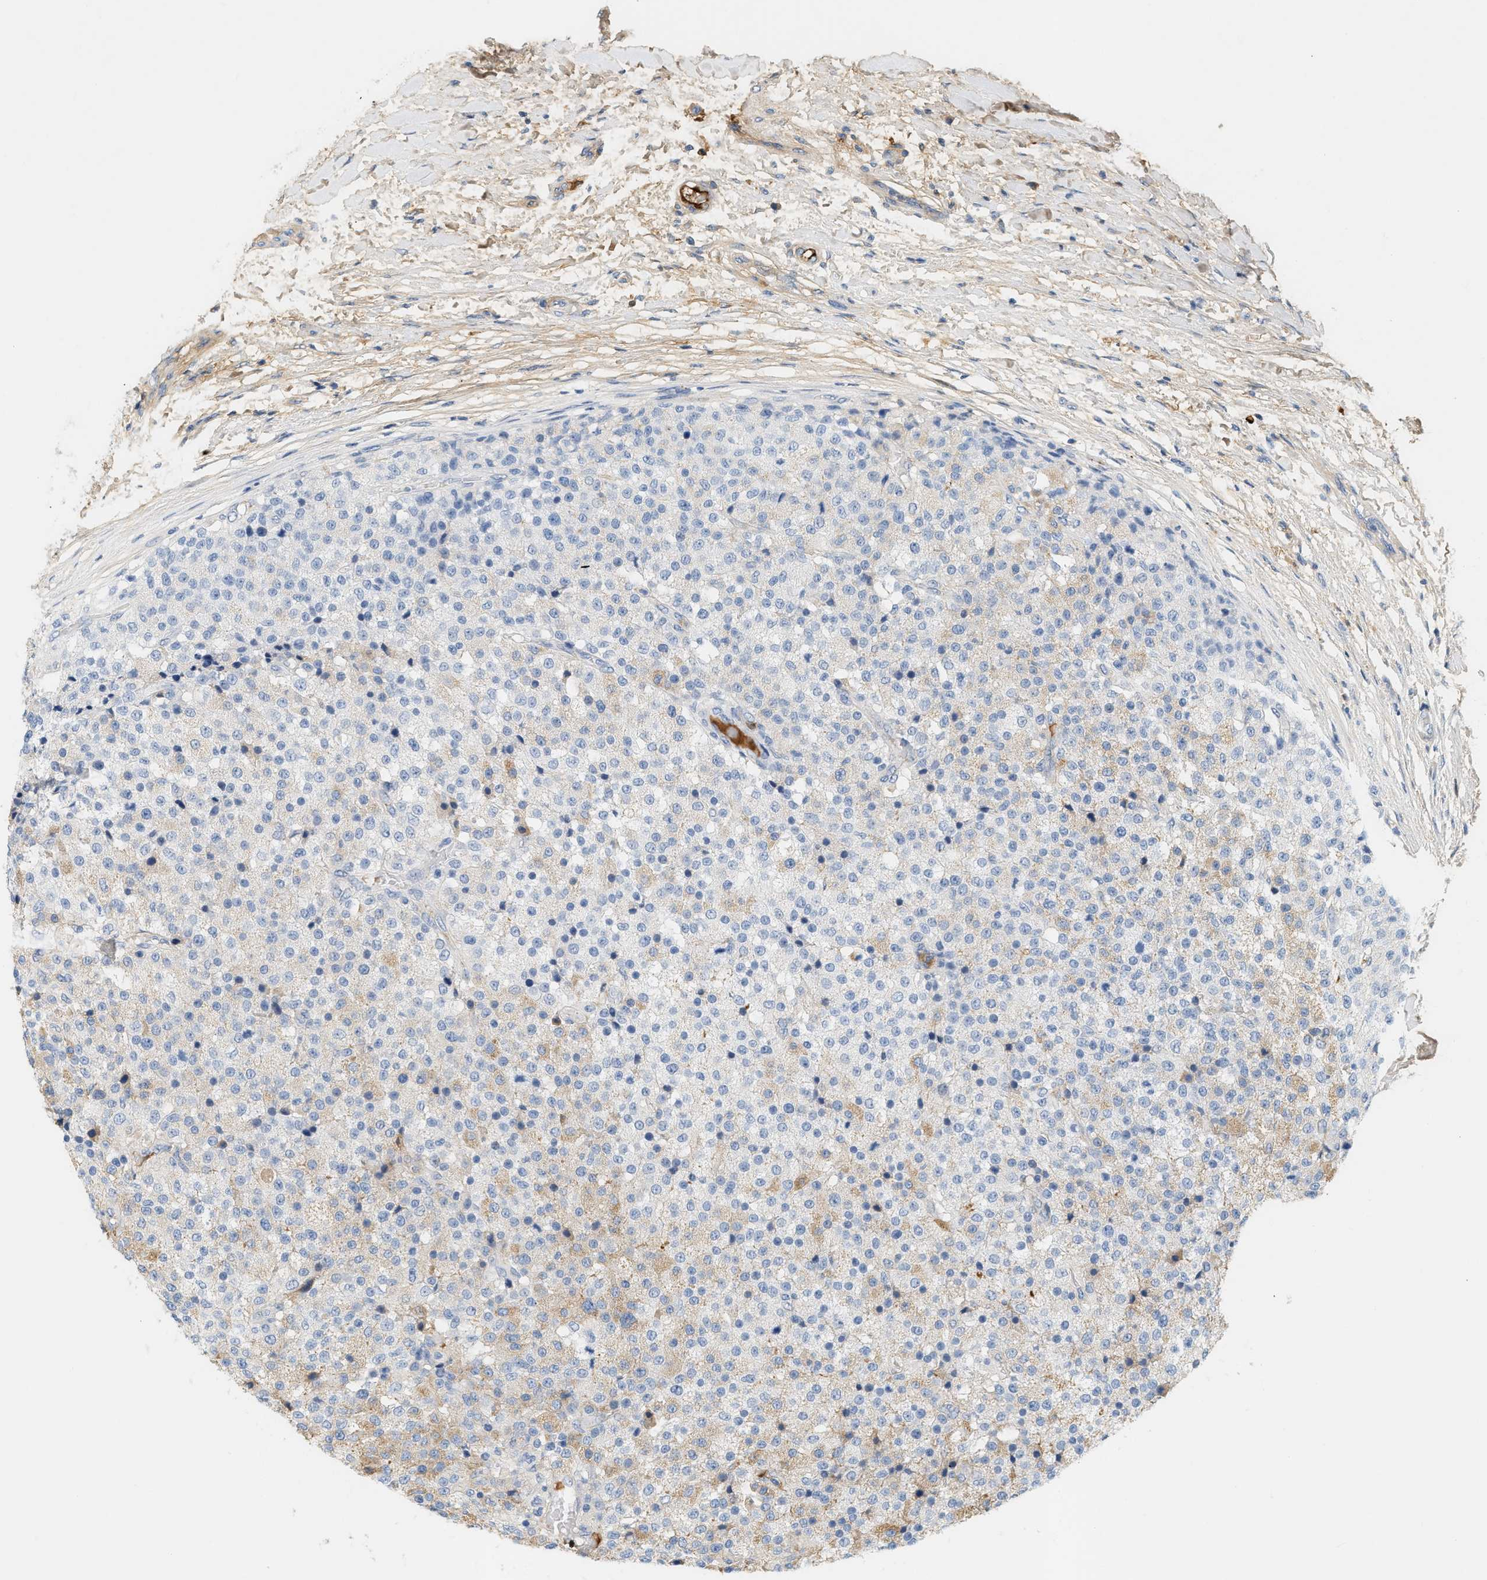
{"staining": {"intensity": "negative", "quantity": "none", "location": "none"}, "tissue": "testis cancer", "cell_type": "Tumor cells", "image_type": "cancer", "snomed": [{"axis": "morphology", "description": "Seminoma, NOS"}, {"axis": "topography", "description": "Testis"}], "caption": "Testis seminoma was stained to show a protein in brown. There is no significant staining in tumor cells. (DAB (3,3'-diaminobenzidine) immunohistochemistry visualized using brightfield microscopy, high magnification).", "gene": "CFH", "patient": {"sex": "male", "age": 59}}